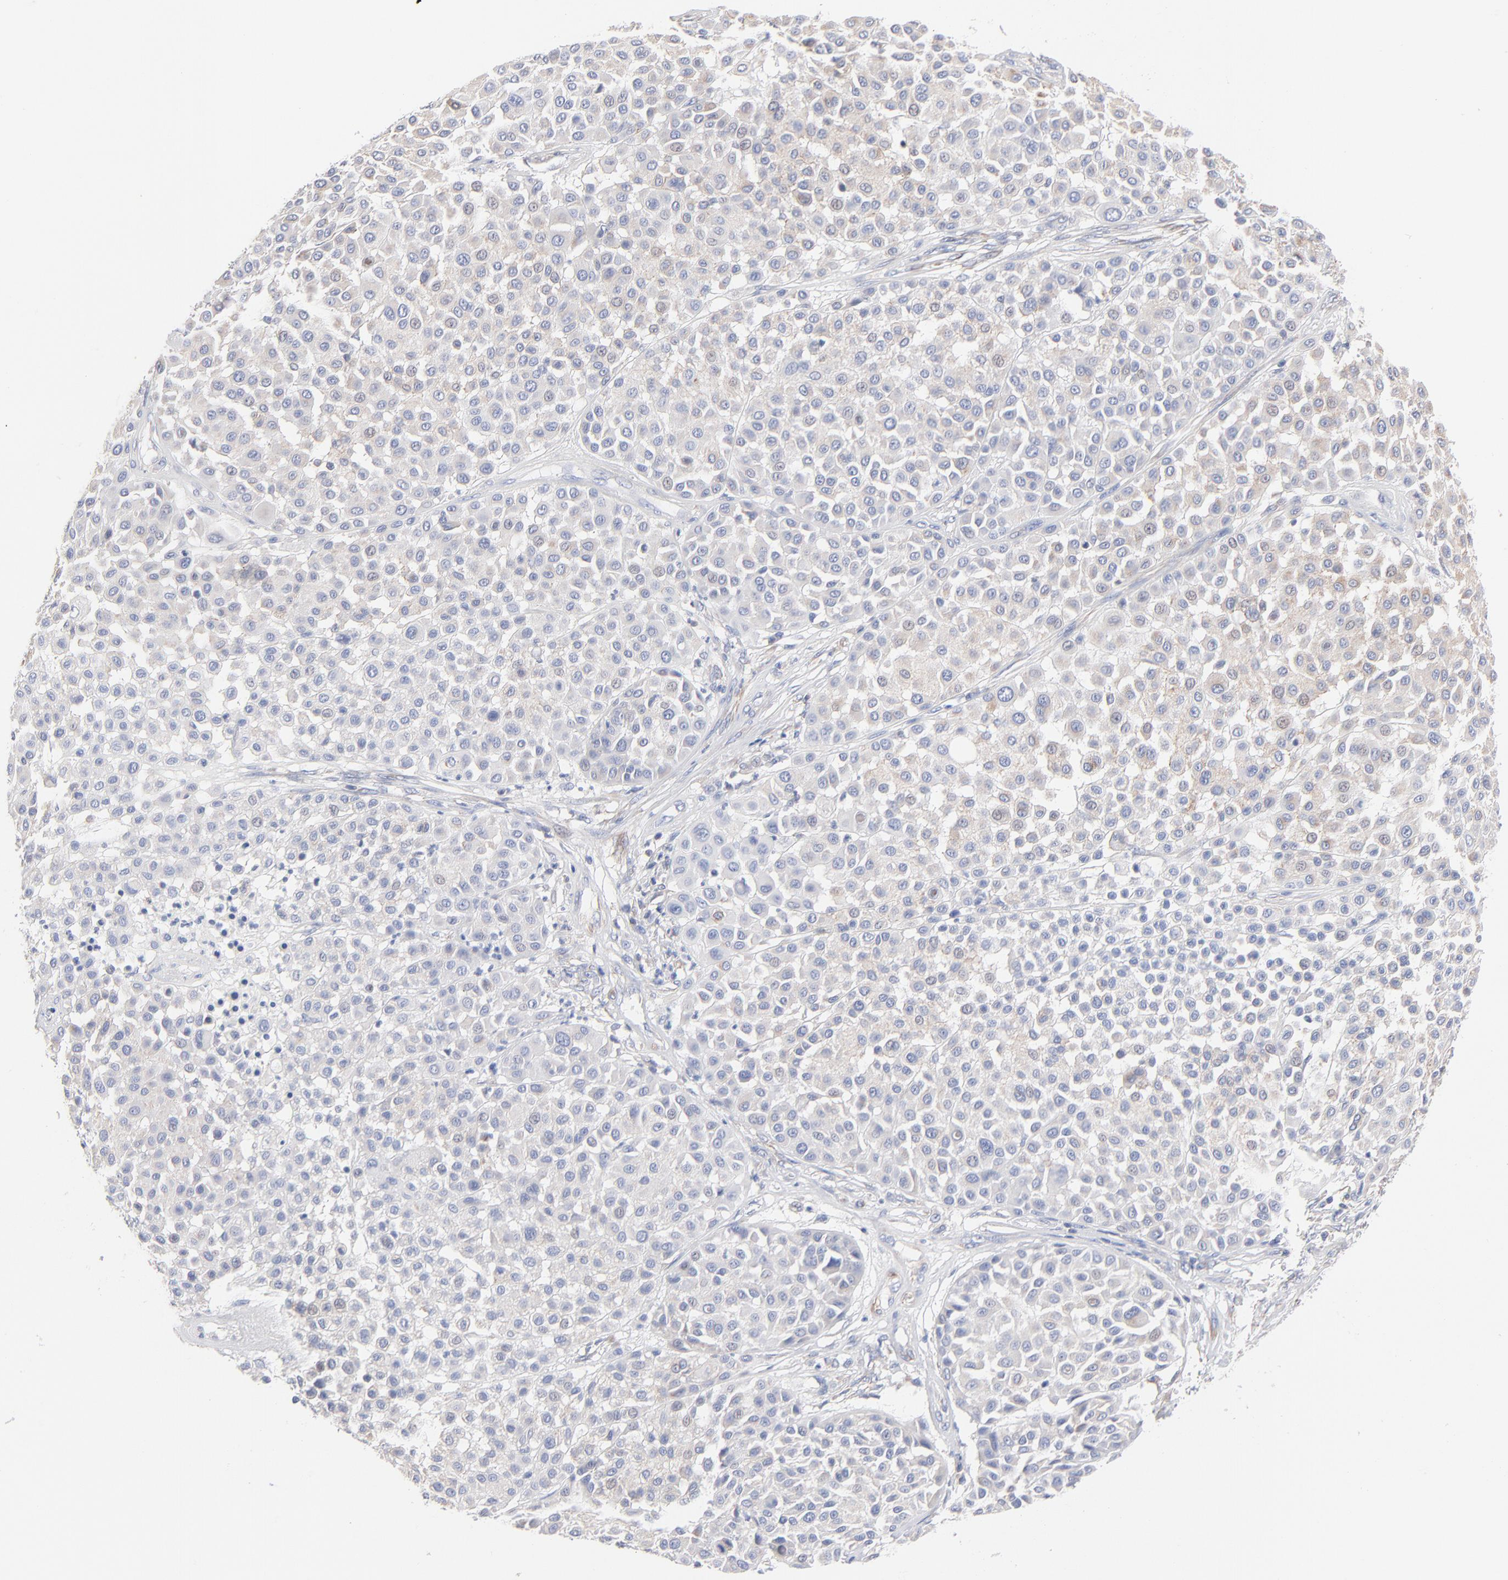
{"staining": {"intensity": "negative", "quantity": "none", "location": "none"}, "tissue": "melanoma", "cell_type": "Tumor cells", "image_type": "cancer", "snomed": [{"axis": "morphology", "description": "Malignant melanoma, Metastatic site"}, {"axis": "topography", "description": "Soft tissue"}], "caption": "Photomicrograph shows no significant protein positivity in tumor cells of melanoma.", "gene": "SEPTIN6", "patient": {"sex": "male", "age": 41}}